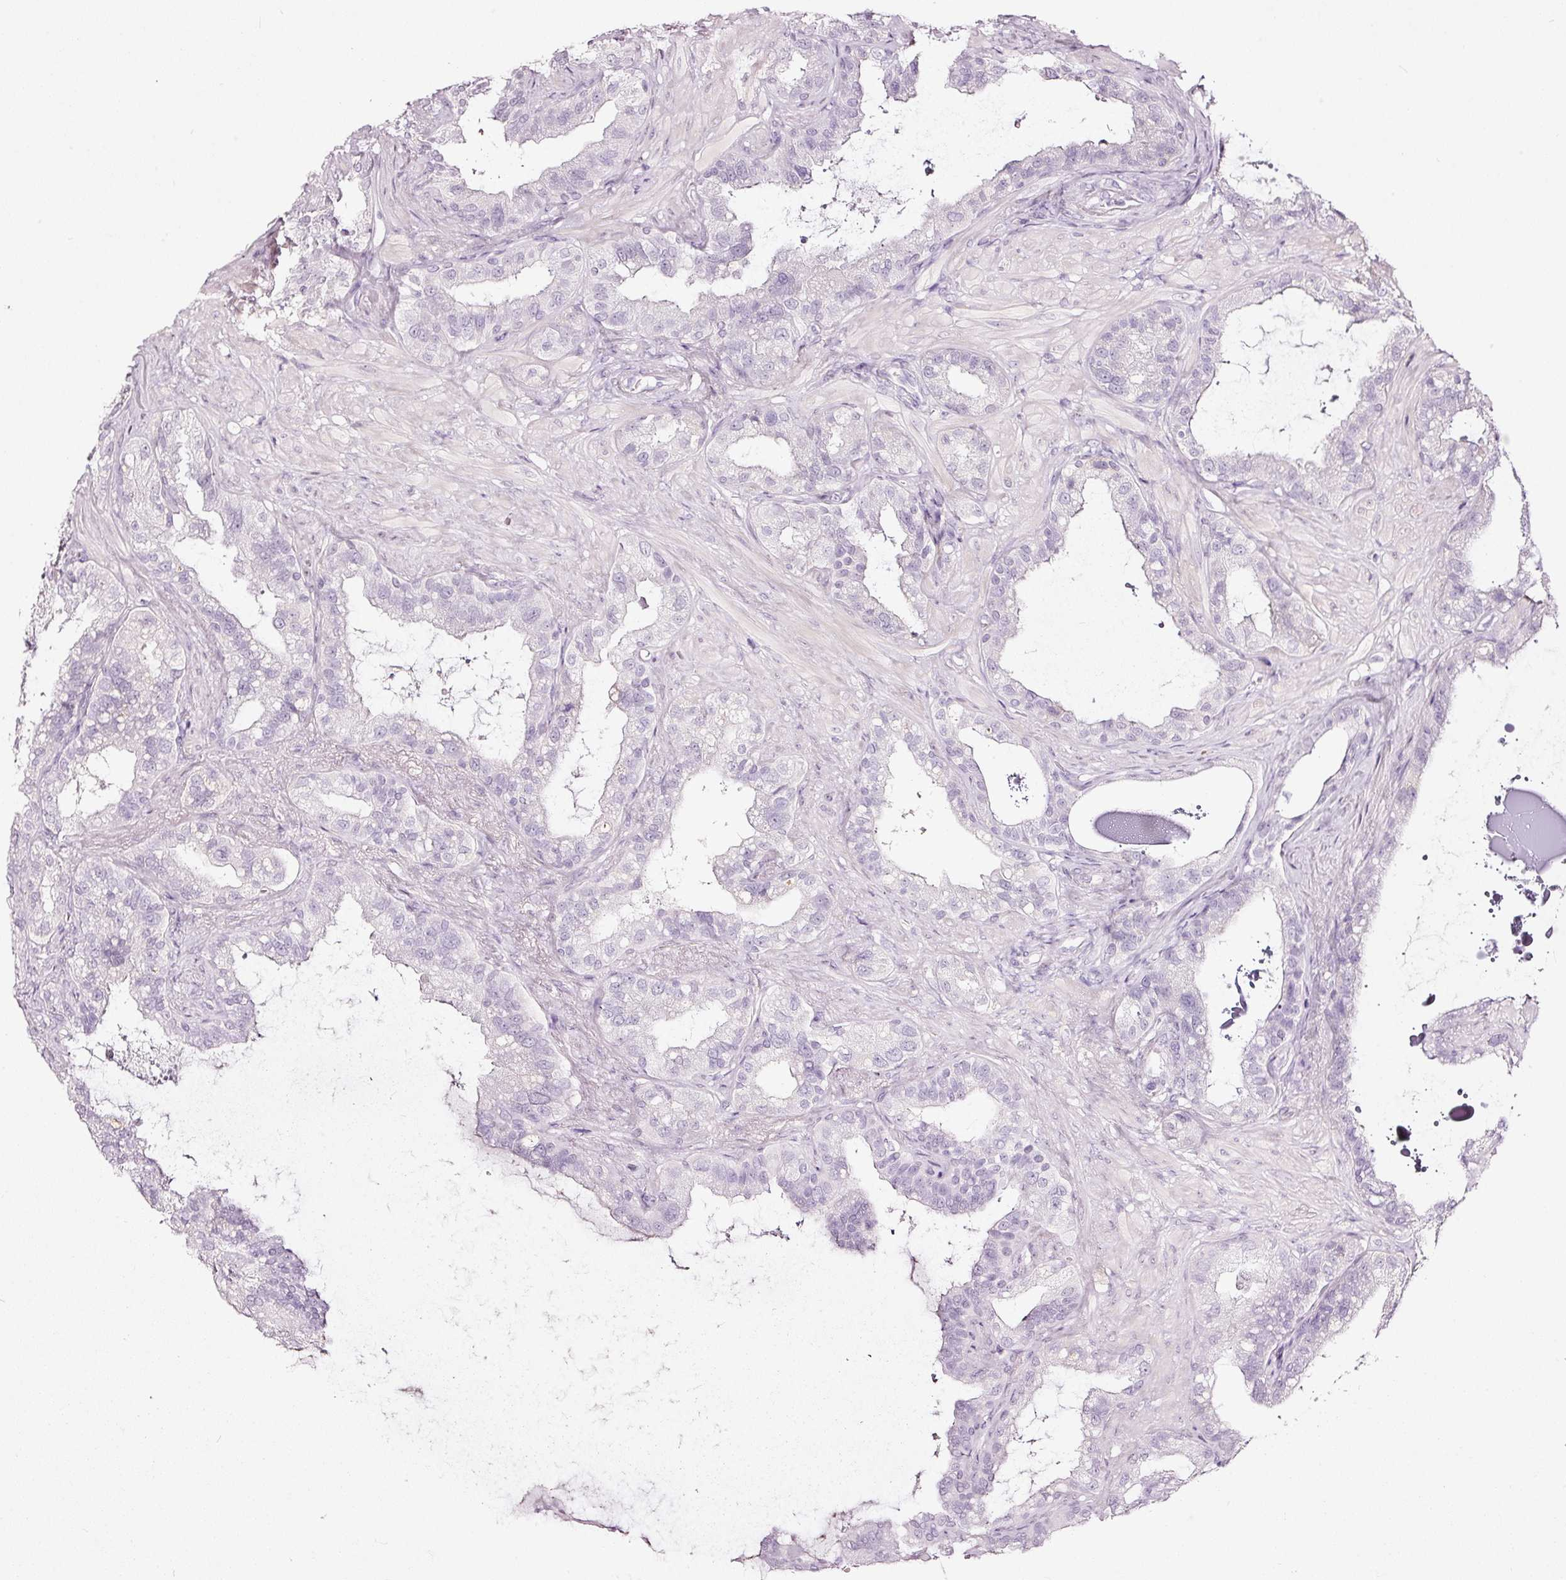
{"staining": {"intensity": "negative", "quantity": "none", "location": "none"}, "tissue": "seminal vesicle", "cell_type": "Glandular cells", "image_type": "normal", "snomed": [{"axis": "morphology", "description": "Normal tissue, NOS"}, {"axis": "topography", "description": "Seminal veicle"}, {"axis": "topography", "description": "Peripheral nerve tissue"}], "caption": "Immunohistochemical staining of benign human seminal vesicle demonstrates no significant staining in glandular cells. The staining was performed using DAB (3,3'-diaminobenzidine) to visualize the protein expression in brown, while the nuclei were stained in blue with hematoxylin (Magnification: 20x).", "gene": "LAMP3", "patient": {"sex": "male", "age": 76}}